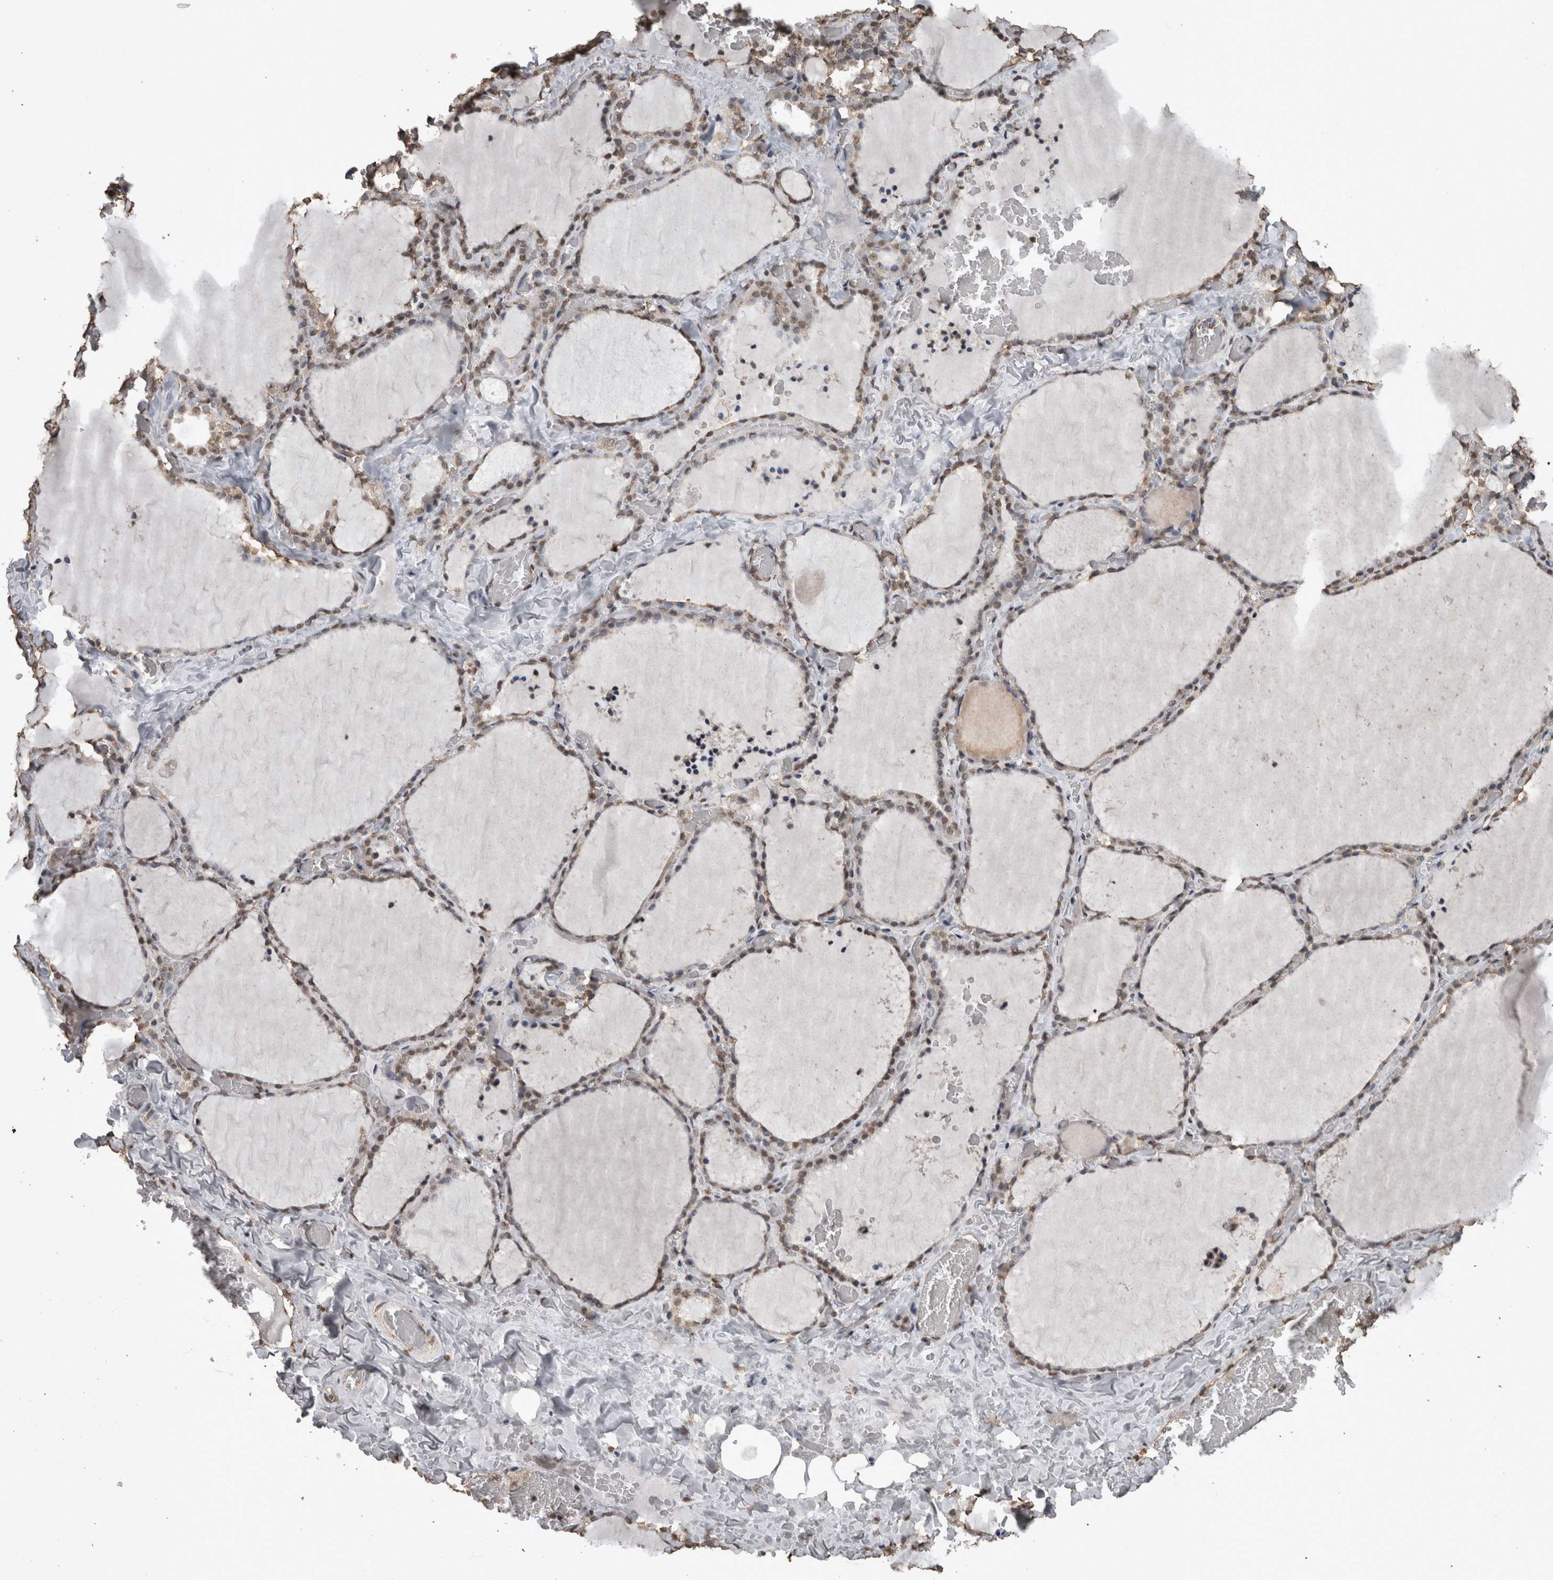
{"staining": {"intensity": "weak", "quantity": "25%-75%", "location": "nuclear"}, "tissue": "thyroid gland", "cell_type": "Glandular cells", "image_type": "normal", "snomed": [{"axis": "morphology", "description": "Normal tissue, NOS"}, {"axis": "topography", "description": "Thyroid gland"}], "caption": "Unremarkable thyroid gland reveals weak nuclear positivity in about 25%-75% of glandular cells, visualized by immunohistochemistry. (DAB (3,3'-diaminobenzidine) IHC with brightfield microscopy, high magnification).", "gene": "SMAD7", "patient": {"sex": "female", "age": 22}}